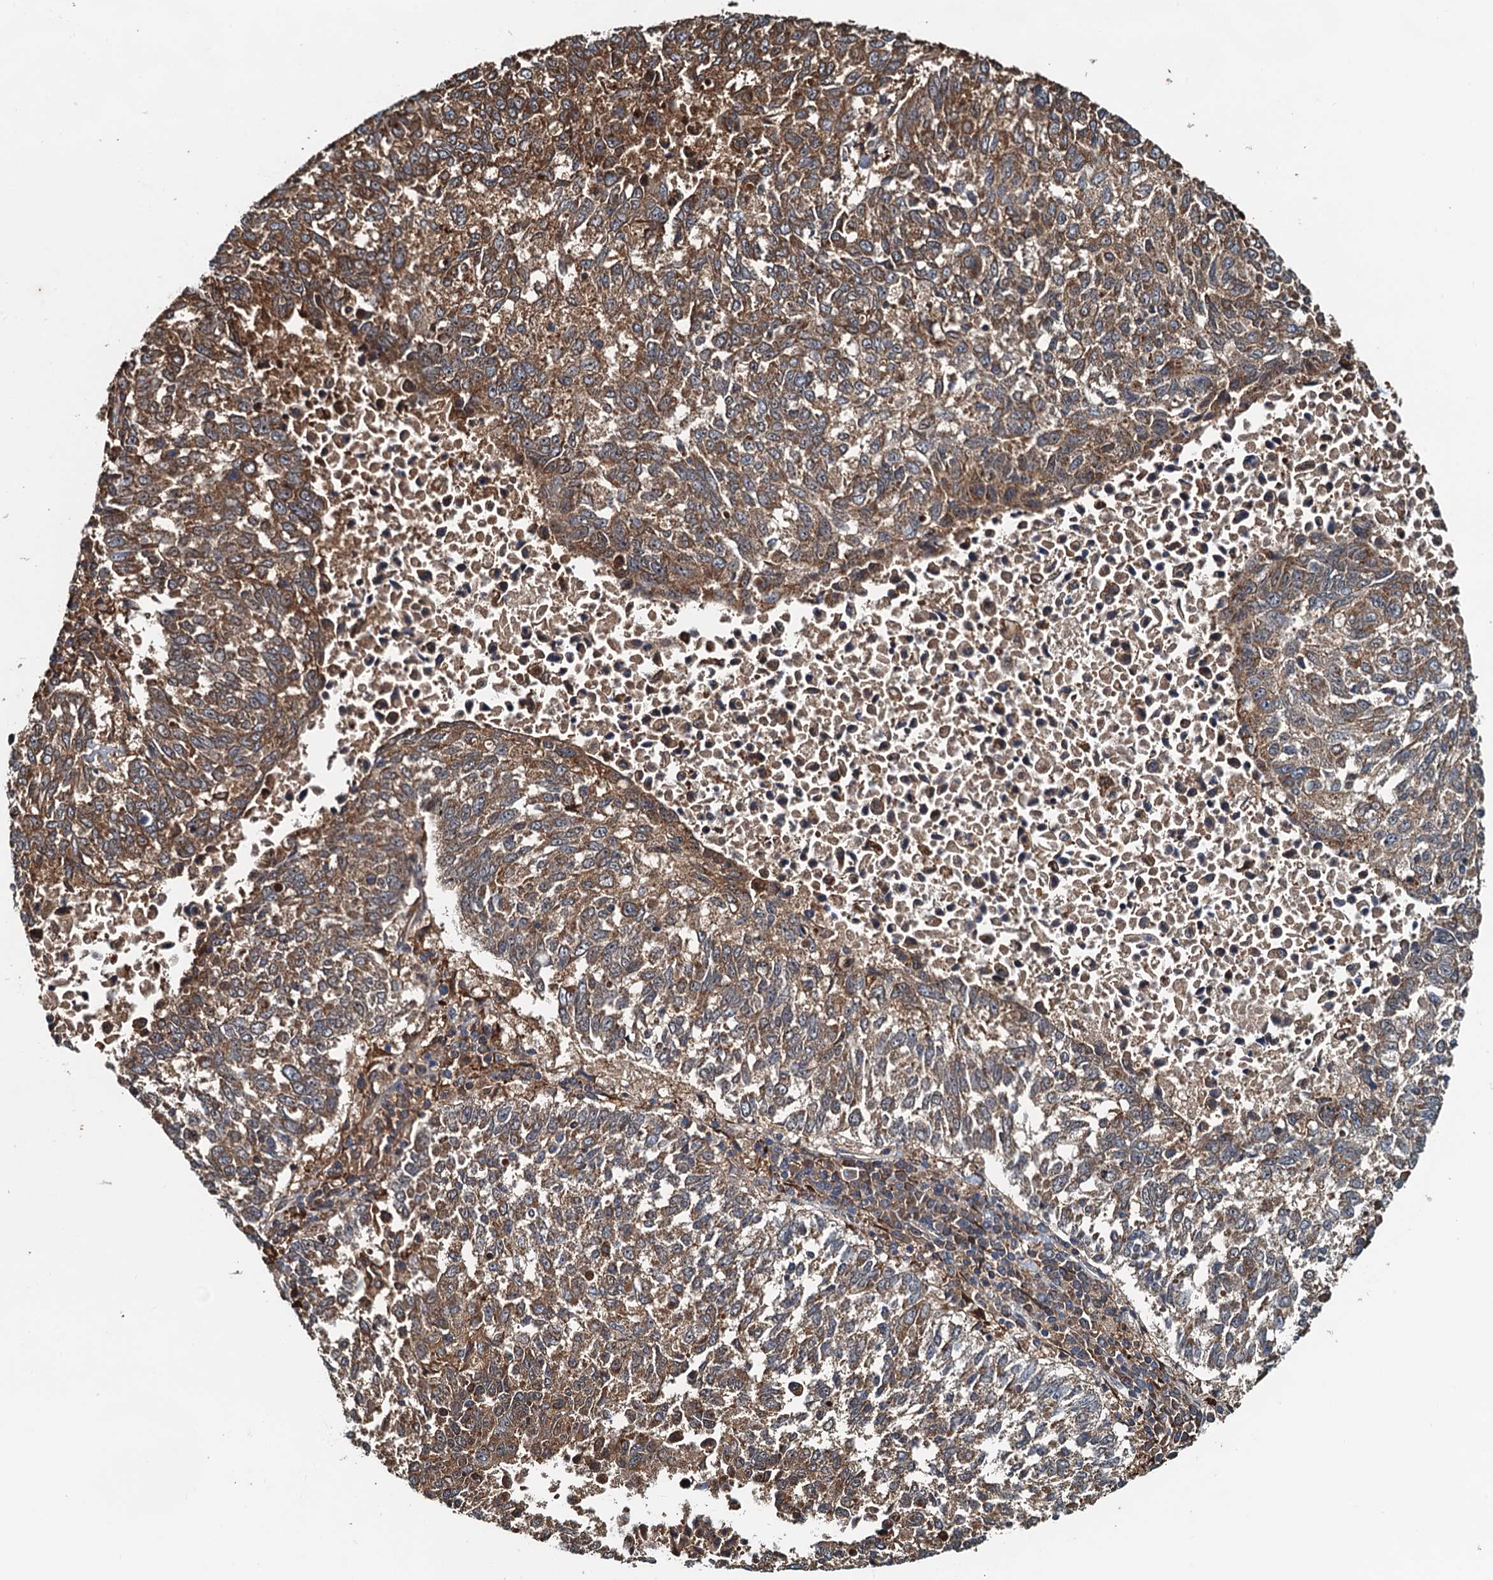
{"staining": {"intensity": "moderate", "quantity": ">75%", "location": "cytoplasmic/membranous"}, "tissue": "lung cancer", "cell_type": "Tumor cells", "image_type": "cancer", "snomed": [{"axis": "morphology", "description": "Squamous cell carcinoma, NOS"}, {"axis": "topography", "description": "Lung"}], "caption": "Immunohistochemical staining of lung cancer (squamous cell carcinoma) exhibits moderate cytoplasmic/membranous protein expression in about >75% of tumor cells. (DAB IHC, brown staining for protein, blue staining for nuclei).", "gene": "USP6NL", "patient": {"sex": "male", "age": 73}}